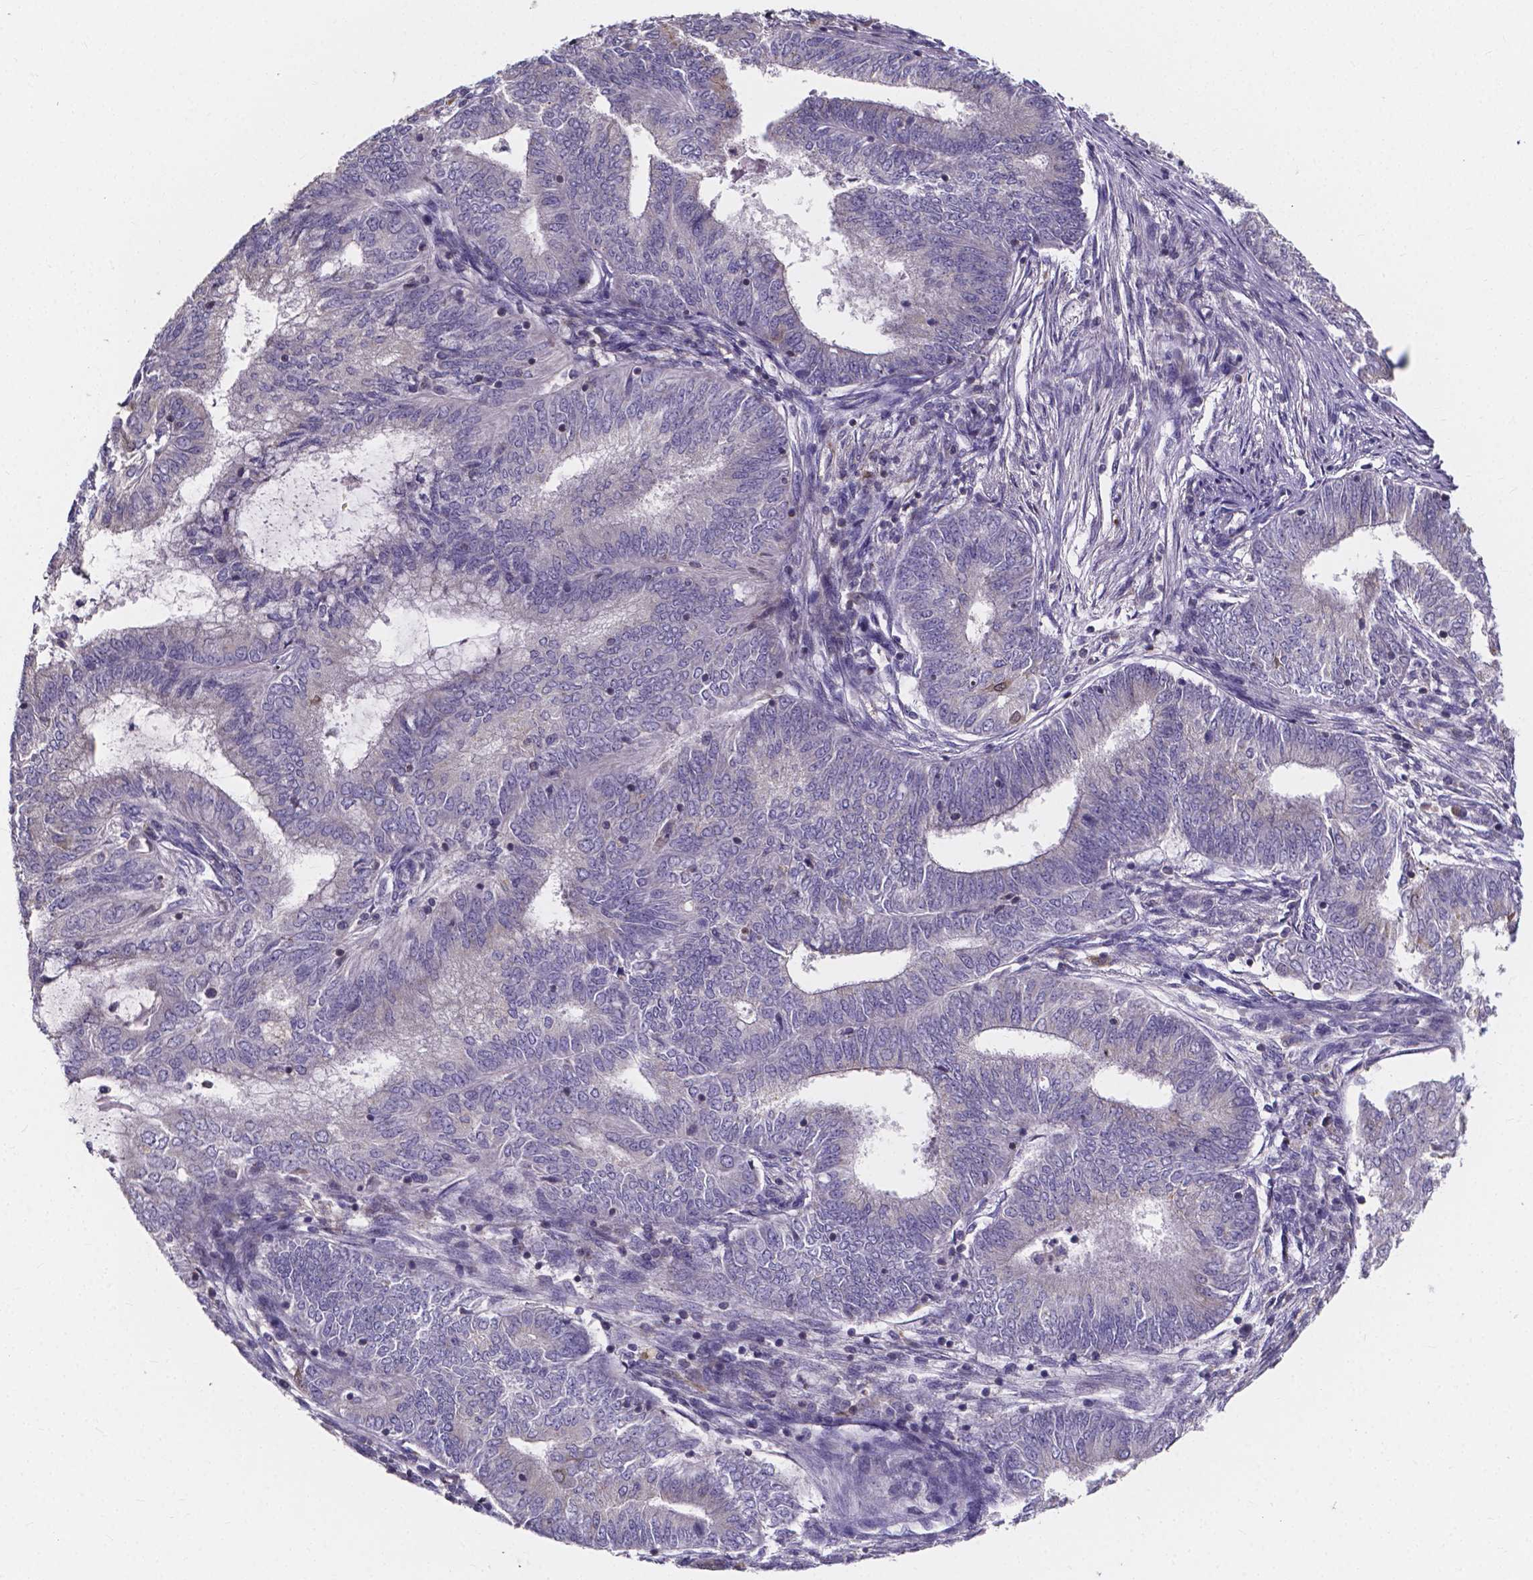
{"staining": {"intensity": "negative", "quantity": "none", "location": "none"}, "tissue": "endometrial cancer", "cell_type": "Tumor cells", "image_type": "cancer", "snomed": [{"axis": "morphology", "description": "Adenocarcinoma, NOS"}, {"axis": "topography", "description": "Endometrium"}], "caption": "IHC micrograph of human endometrial adenocarcinoma stained for a protein (brown), which shows no positivity in tumor cells.", "gene": "THEMIS", "patient": {"sex": "female", "age": 62}}